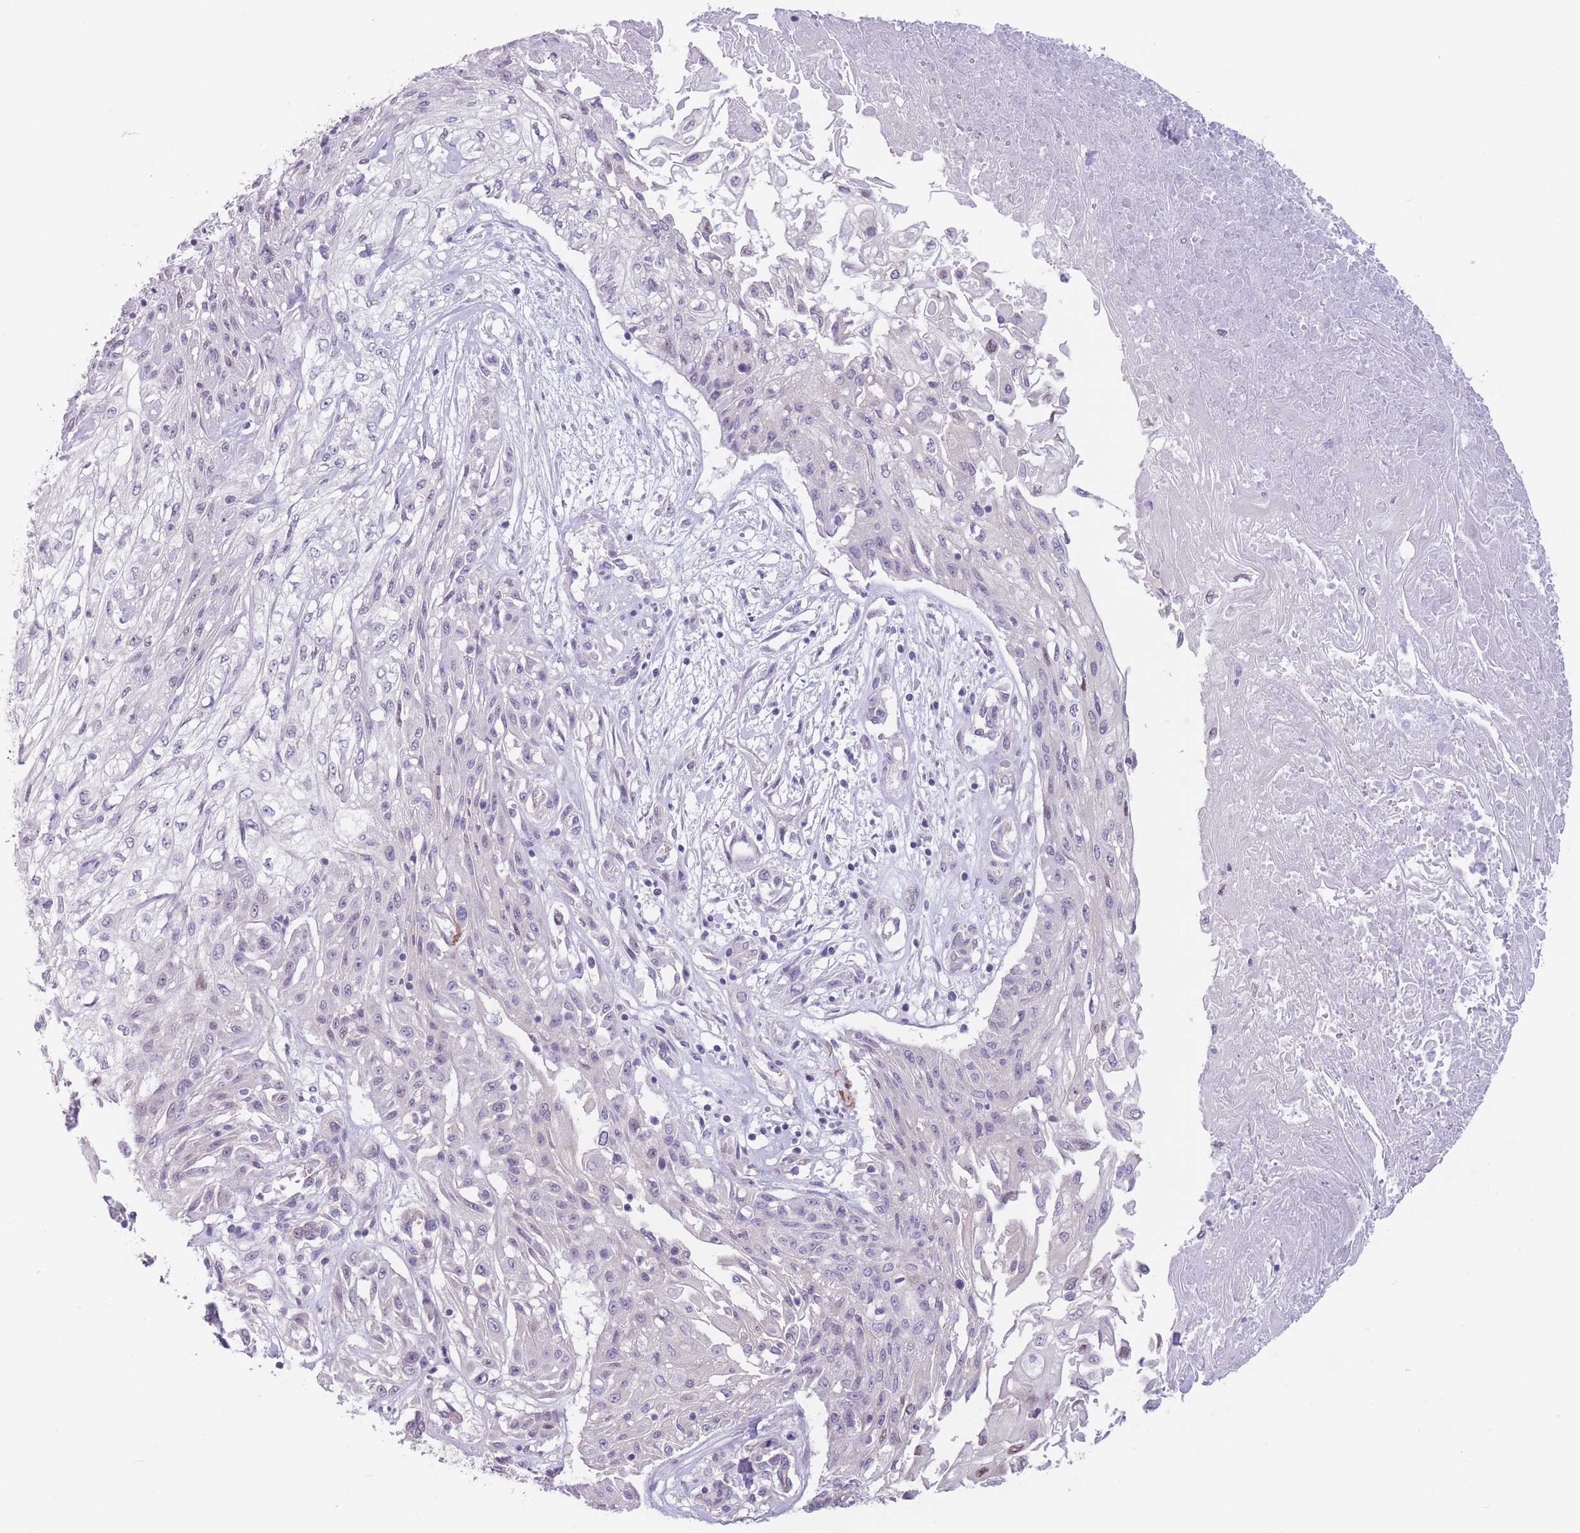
{"staining": {"intensity": "negative", "quantity": "none", "location": "none"}, "tissue": "skin cancer", "cell_type": "Tumor cells", "image_type": "cancer", "snomed": [{"axis": "morphology", "description": "Squamous cell carcinoma, NOS"}, {"axis": "morphology", "description": "Squamous cell carcinoma, metastatic, NOS"}, {"axis": "topography", "description": "Skin"}, {"axis": "topography", "description": "Lymph node"}], "caption": "Immunohistochemical staining of skin metastatic squamous cell carcinoma displays no significant staining in tumor cells.", "gene": "ZNF439", "patient": {"sex": "male", "age": 75}}